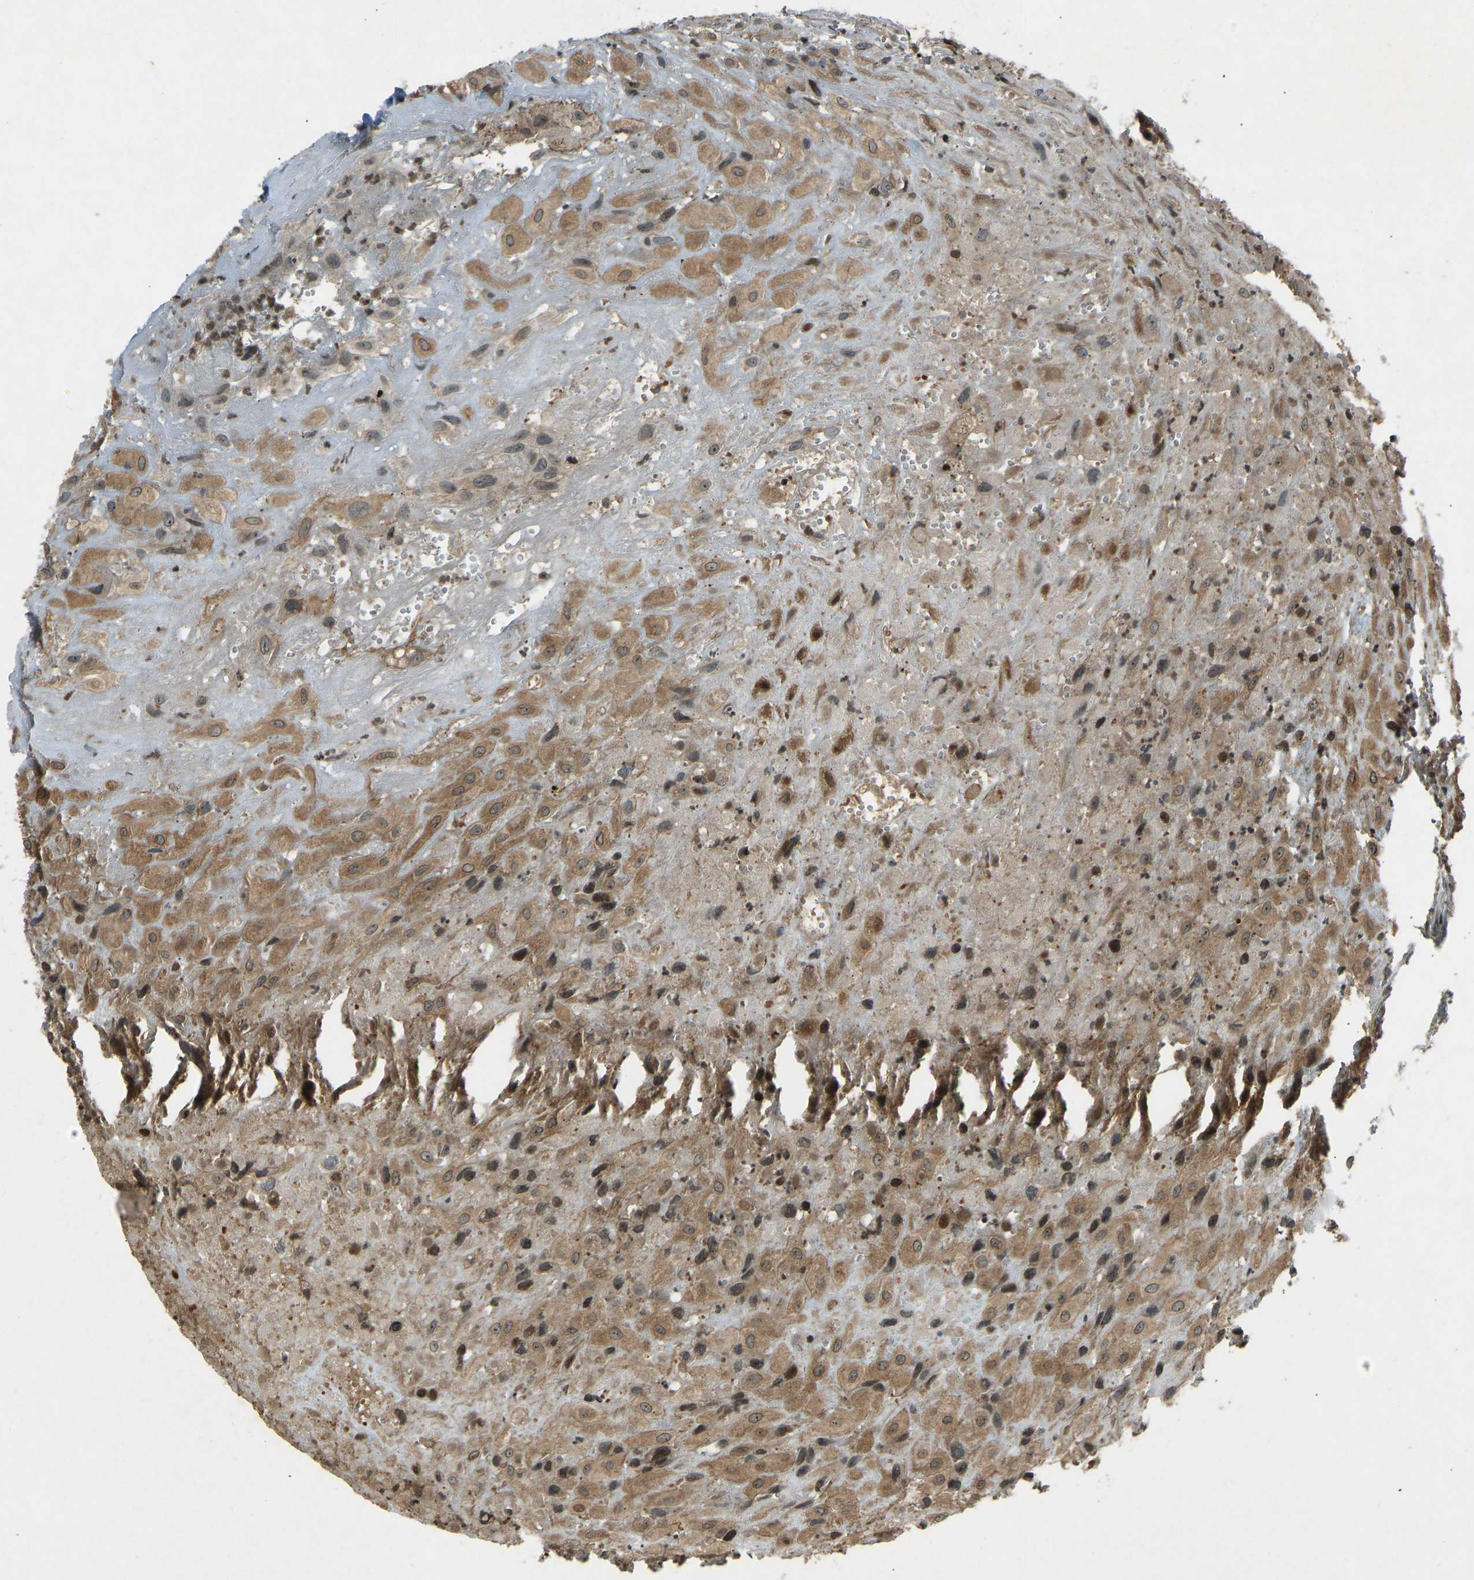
{"staining": {"intensity": "moderate", "quantity": ">75%", "location": "cytoplasmic/membranous"}, "tissue": "placenta", "cell_type": "Decidual cells", "image_type": "normal", "snomed": [{"axis": "morphology", "description": "Normal tissue, NOS"}, {"axis": "topography", "description": "Placenta"}], "caption": "Protein staining of benign placenta displays moderate cytoplasmic/membranous expression in about >75% of decidual cells. Nuclei are stained in blue.", "gene": "SVOPL", "patient": {"sex": "female", "age": 18}}